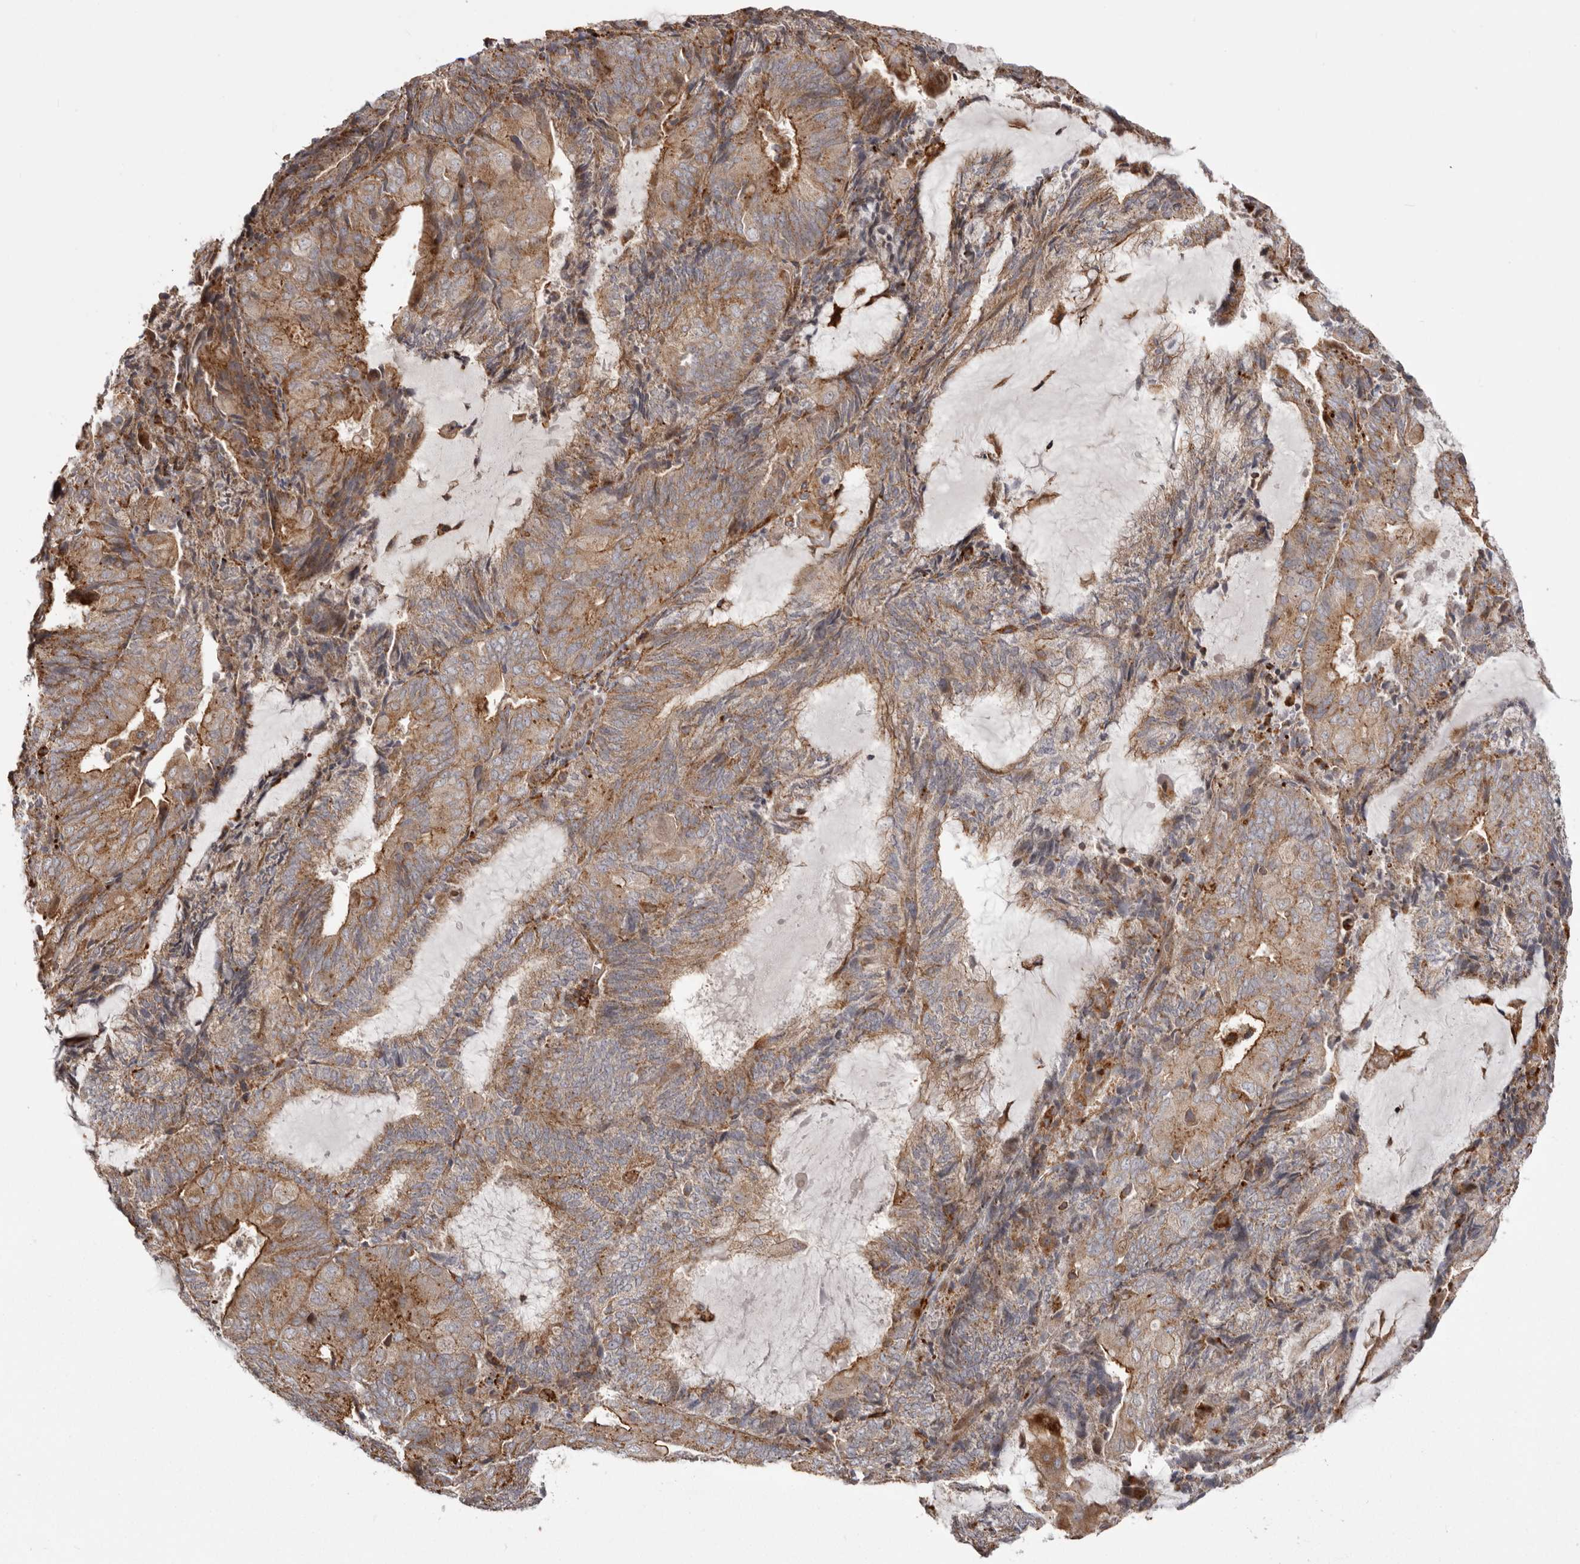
{"staining": {"intensity": "moderate", "quantity": ">75%", "location": "cytoplasmic/membranous"}, "tissue": "endometrial cancer", "cell_type": "Tumor cells", "image_type": "cancer", "snomed": [{"axis": "morphology", "description": "Adenocarcinoma, NOS"}, {"axis": "topography", "description": "Endometrium"}], "caption": "The histopathology image demonstrates immunohistochemical staining of endometrial cancer. There is moderate cytoplasmic/membranous staining is present in approximately >75% of tumor cells.", "gene": "NUP43", "patient": {"sex": "female", "age": 81}}